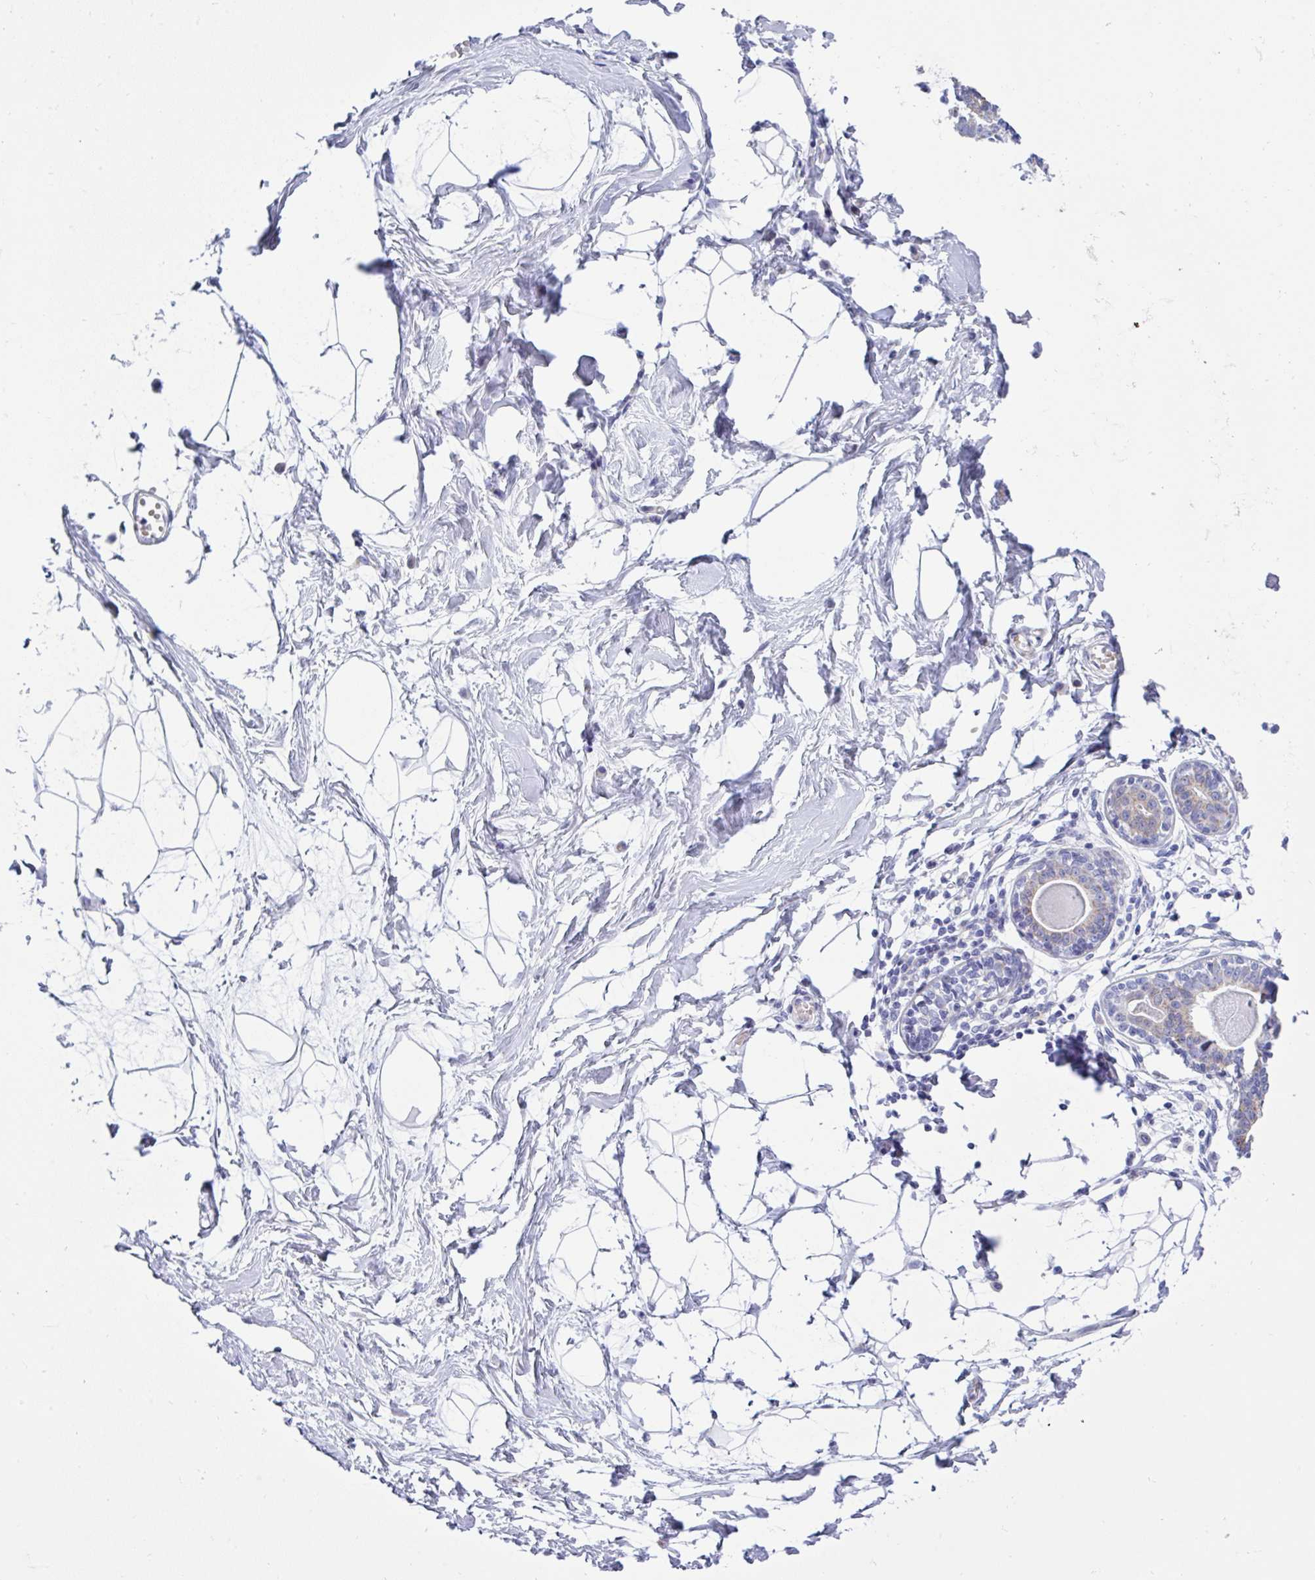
{"staining": {"intensity": "negative", "quantity": "none", "location": "none"}, "tissue": "breast", "cell_type": "Adipocytes", "image_type": "normal", "snomed": [{"axis": "morphology", "description": "Normal tissue, NOS"}, {"axis": "topography", "description": "Breast"}], "caption": "The IHC micrograph has no significant positivity in adipocytes of breast.", "gene": "NTN1", "patient": {"sex": "female", "age": 45}}